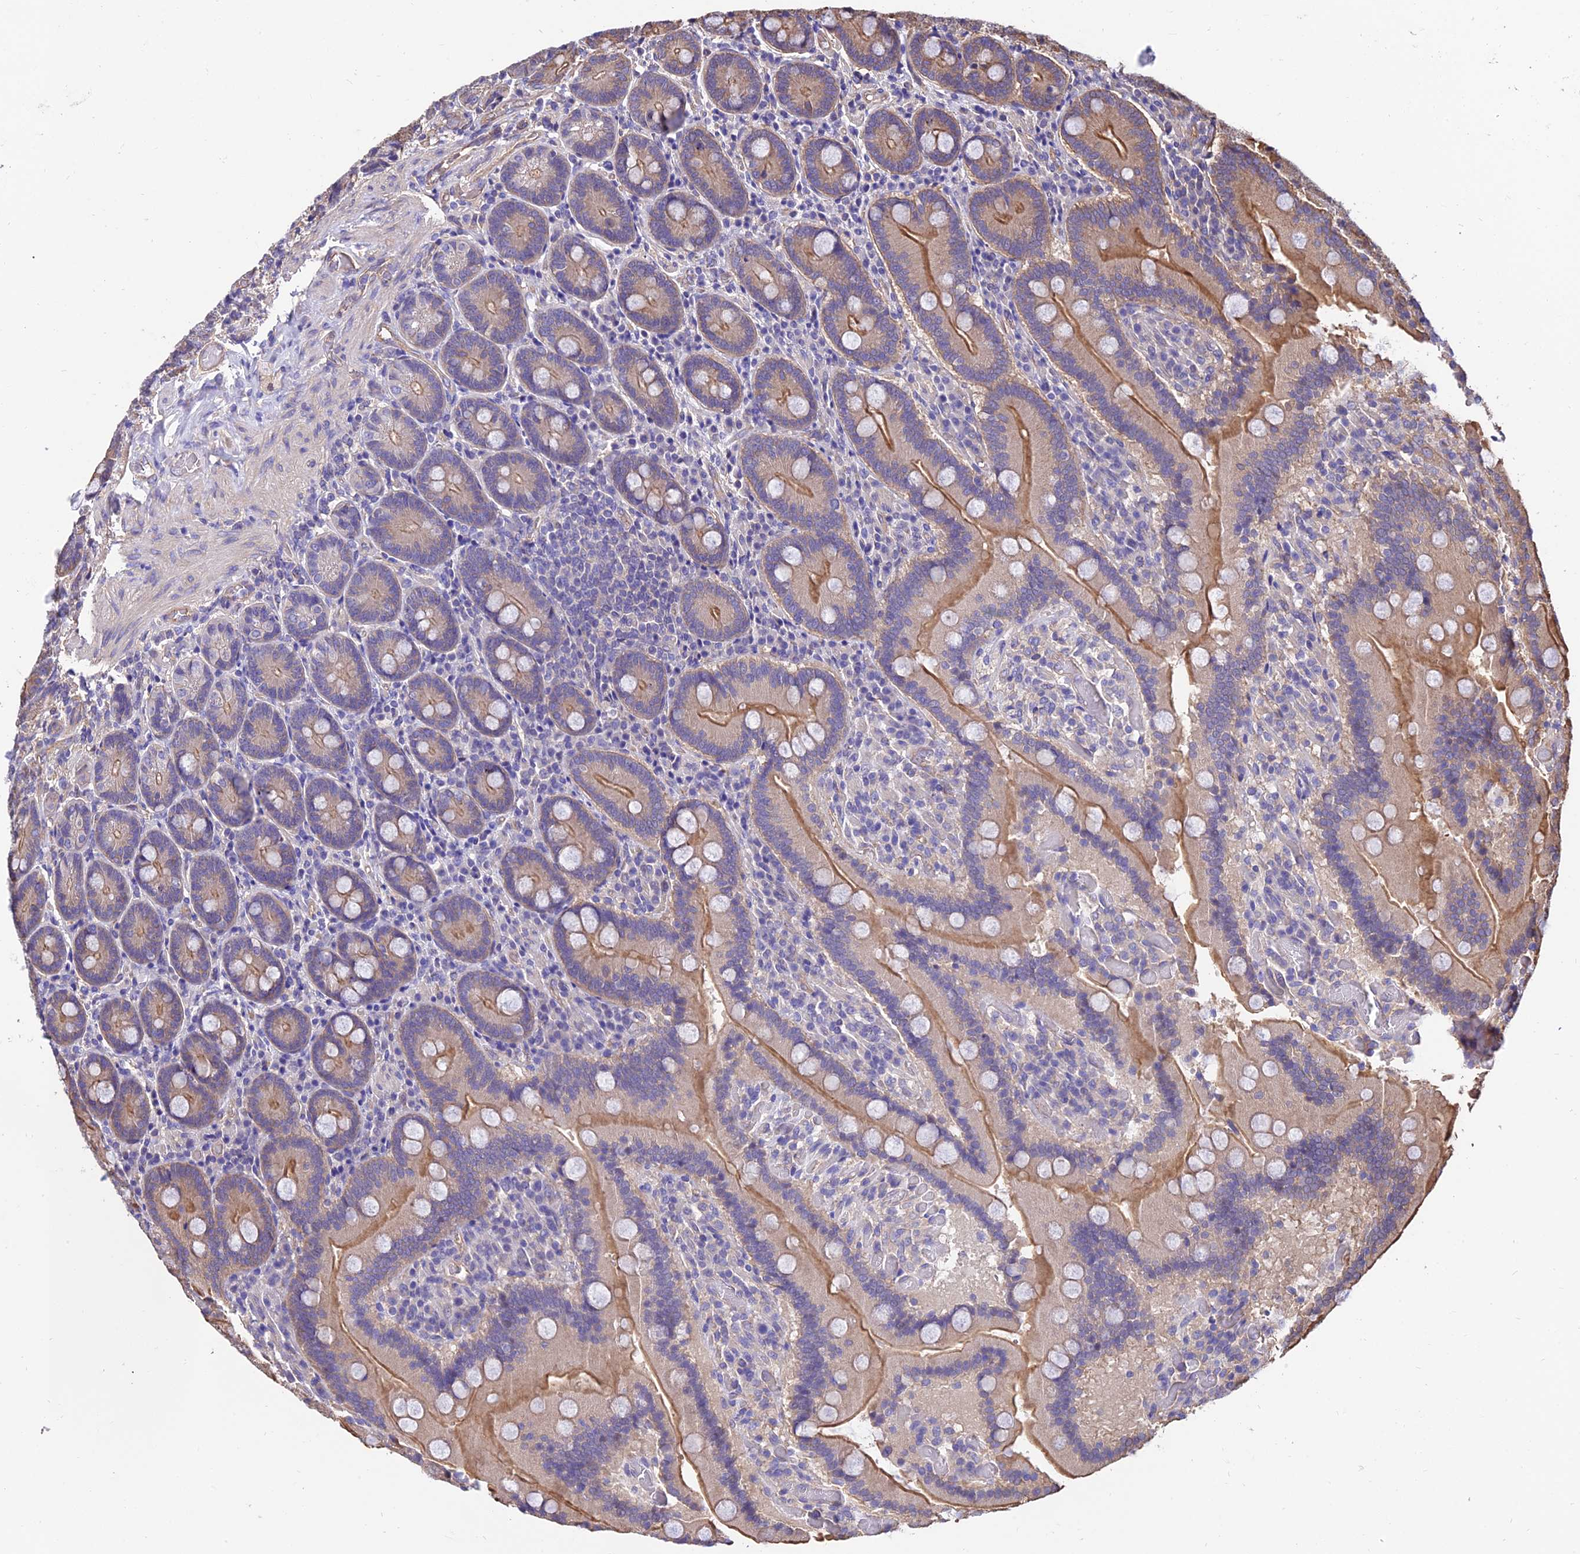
{"staining": {"intensity": "moderate", "quantity": ">75%", "location": "cytoplasmic/membranous"}, "tissue": "duodenum", "cell_type": "Glandular cells", "image_type": "normal", "snomed": [{"axis": "morphology", "description": "Normal tissue, NOS"}, {"axis": "topography", "description": "Duodenum"}], "caption": "A brown stain labels moderate cytoplasmic/membranous positivity of a protein in glandular cells of normal human duodenum.", "gene": "CALM1", "patient": {"sex": "female", "age": 62}}